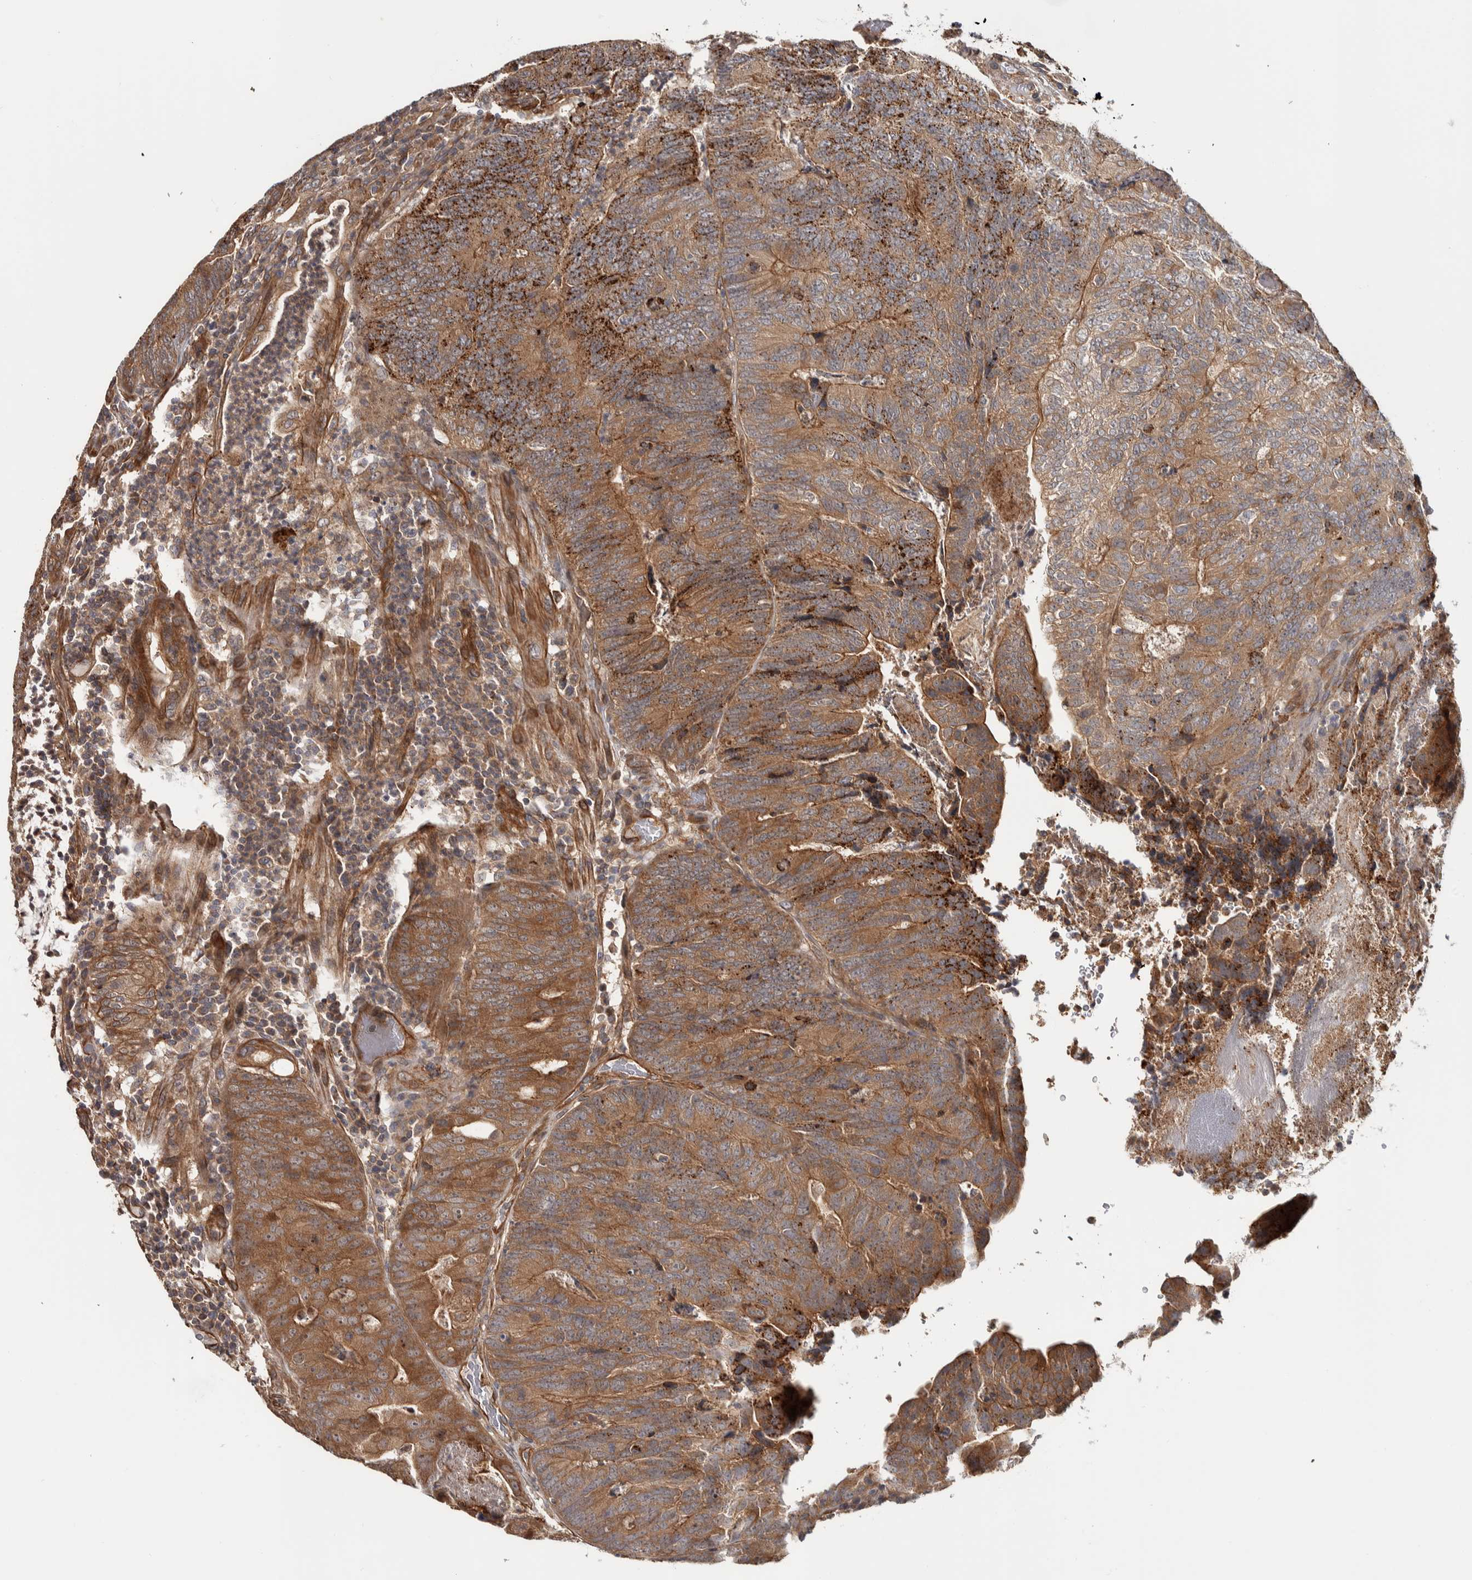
{"staining": {"intensity": "strong", "quantity": "25%-75%", "location": "cytoplasmic/membranous"}, "tissue": "colorectal cancer", "cell_type": "Tumor cells", "image_type": "cancer", "snomed": [{"axis": "morphology", "description": "Adenocarcinoma, NOS"}, {"axis": "topography", "description": "Colon"}], "caption": "A brown stain highlights strong cytoplasmic/membranous staining of a protein in colorectal cancer tumor cells.", "gene": "CHMP4C", "patient": {"sex": "female", "age": 67}}